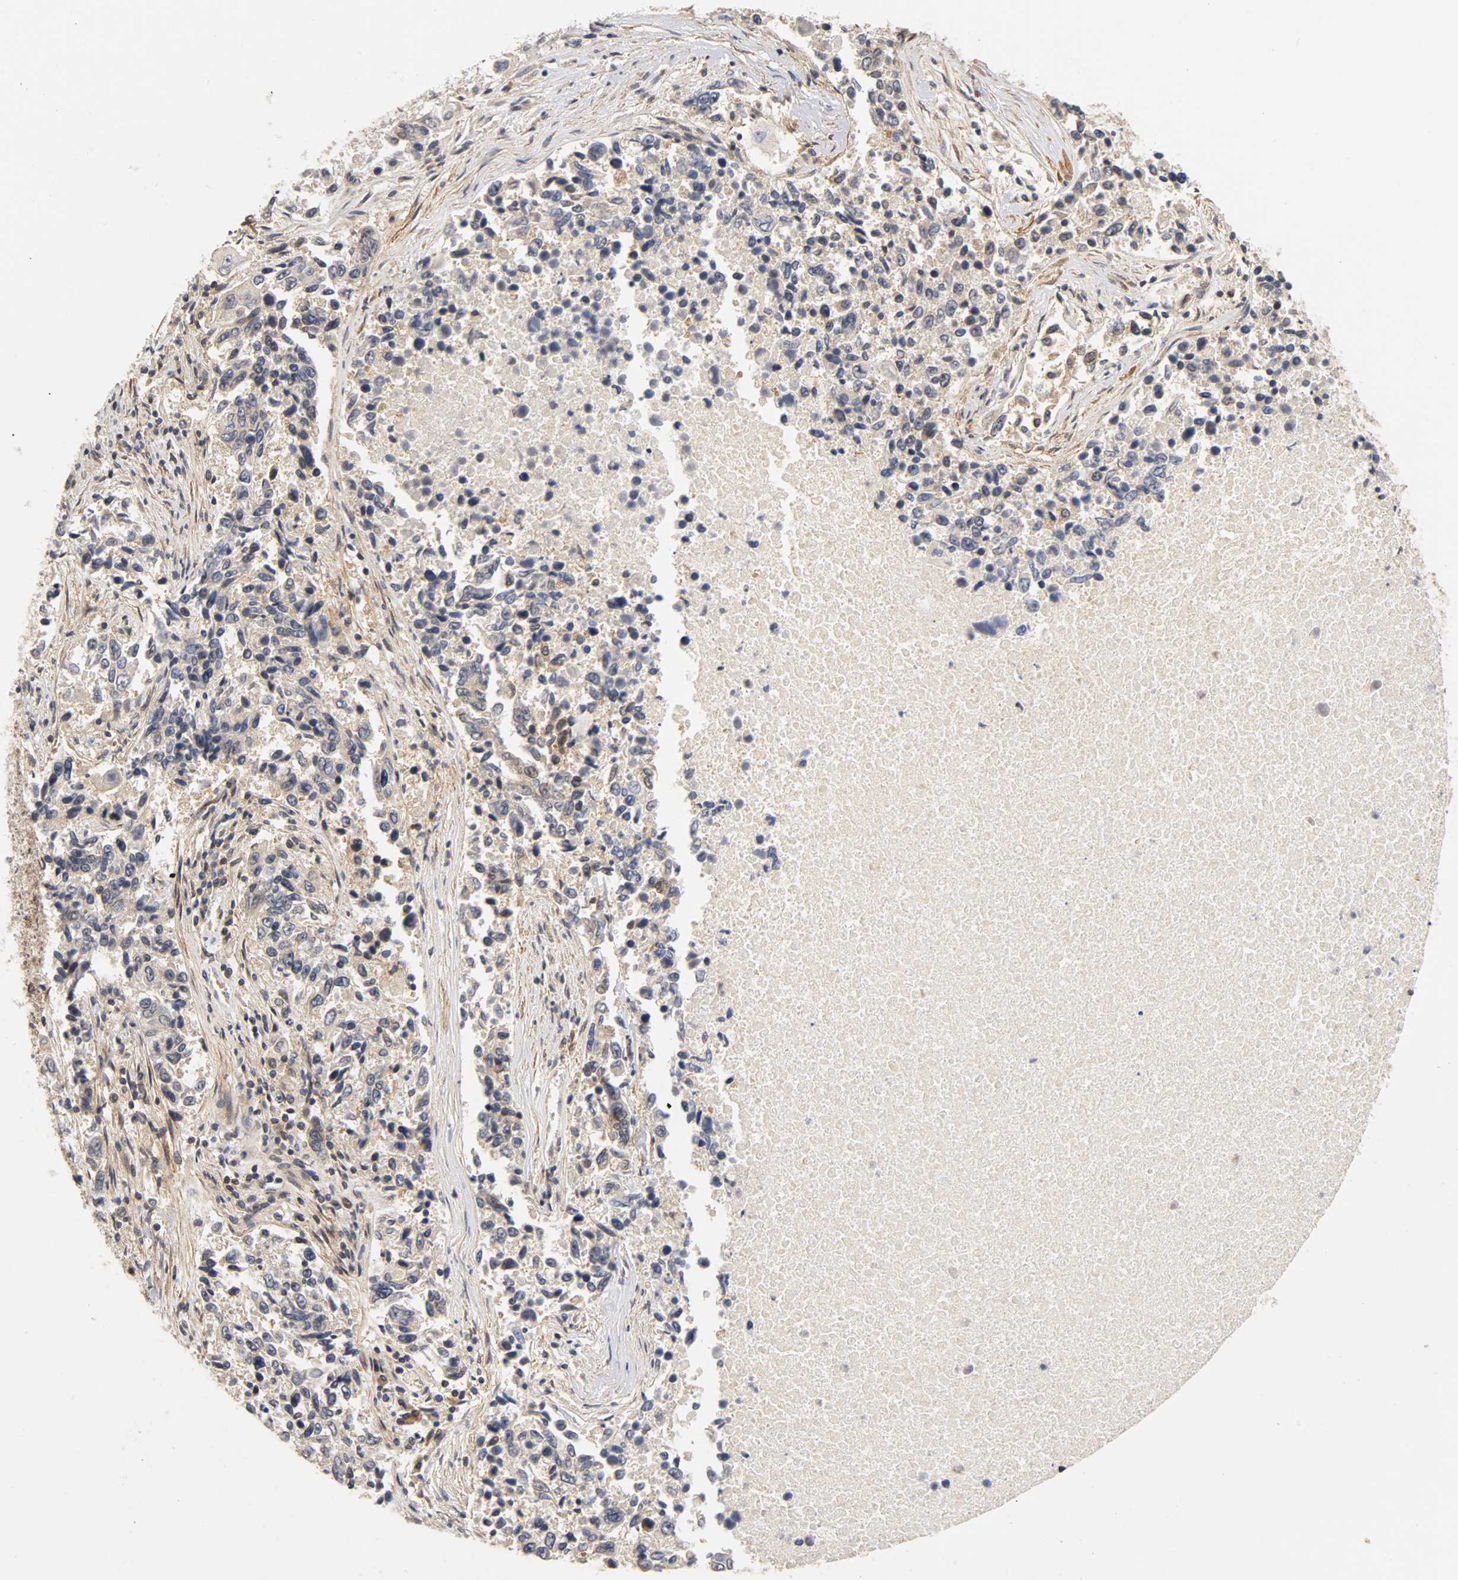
{"staining": {"intensity": "moderate", "quantity": "<25%", "location": "cytoplasmic/membranous,nuclear"}, "tissue": "lung cancer", "cell_type": "Tumor cells", "image_type": "cancer", "snomed": [{"axis": "morphology", "description": "Adenocarcinoma, NOS"}, {"axis": "topography", "description": "Lung"}], "caption": "A brown stain highlights moderate cytoplasmic/membranous and nuclear expression of a protein in human lung cancer tumor cells. Using DAB (3,3'-diaminobenzidine) (brown) and hematoxylin (blue) stains, captured at high magnification using brightfield microscopy.", "gene": "UBE2M", "patient": {"sex": "male", "age": 84}}